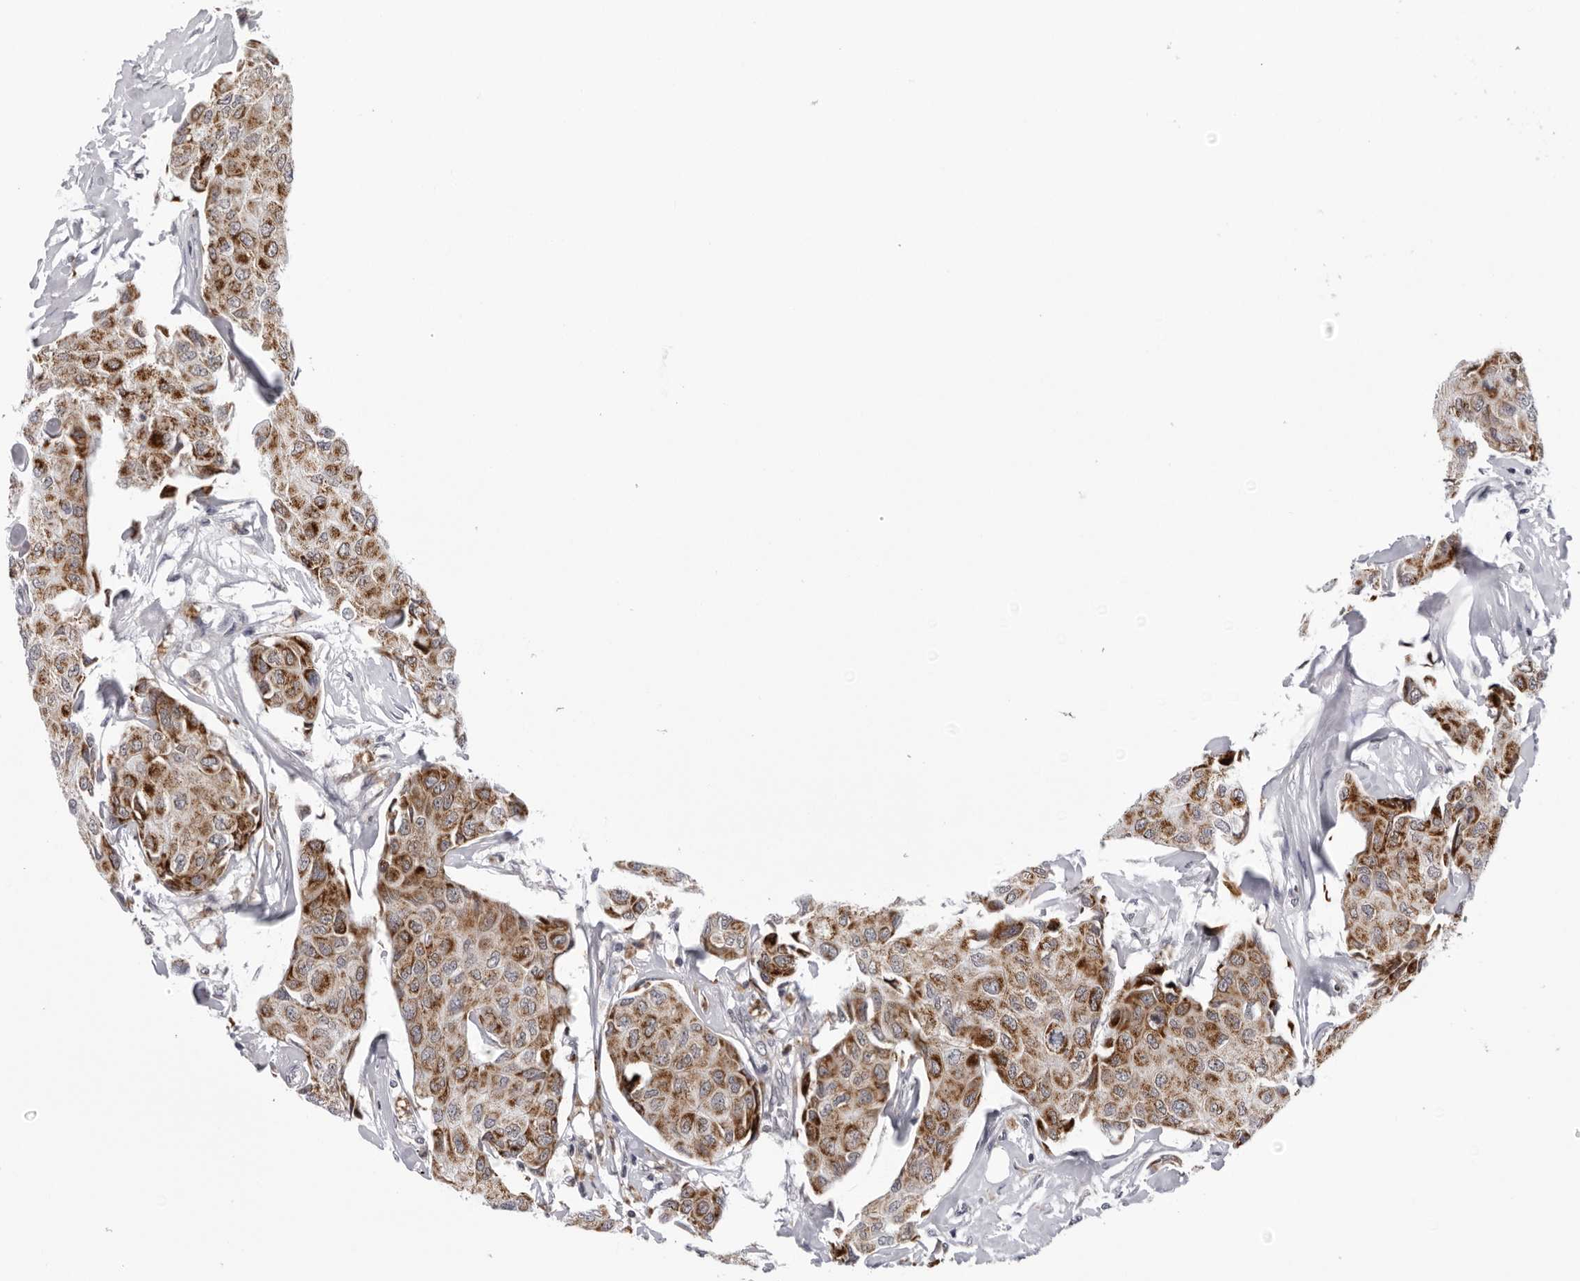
{"staining": {"intensity": "moderate", "quantity": ">75%", "location": "cytoplasmic/membranous"}, "tissue": "breast cancer", "cell_type": "Tumor cells", "image_type": "cancer", "snomed": [{"axis": "morphology", "description": "Duct carcinoma"}, {"axis": "topography", "description": "Breast"}], "caption": "Moderate cytoplasmic/membranous staining for a protein is appreciated in about >75% of tumor cells of breast infiltrating ductal carcinoma using immunohistochemistry.", "gene": "CPT2", "patient": {"sex": "female", "age": 80}}